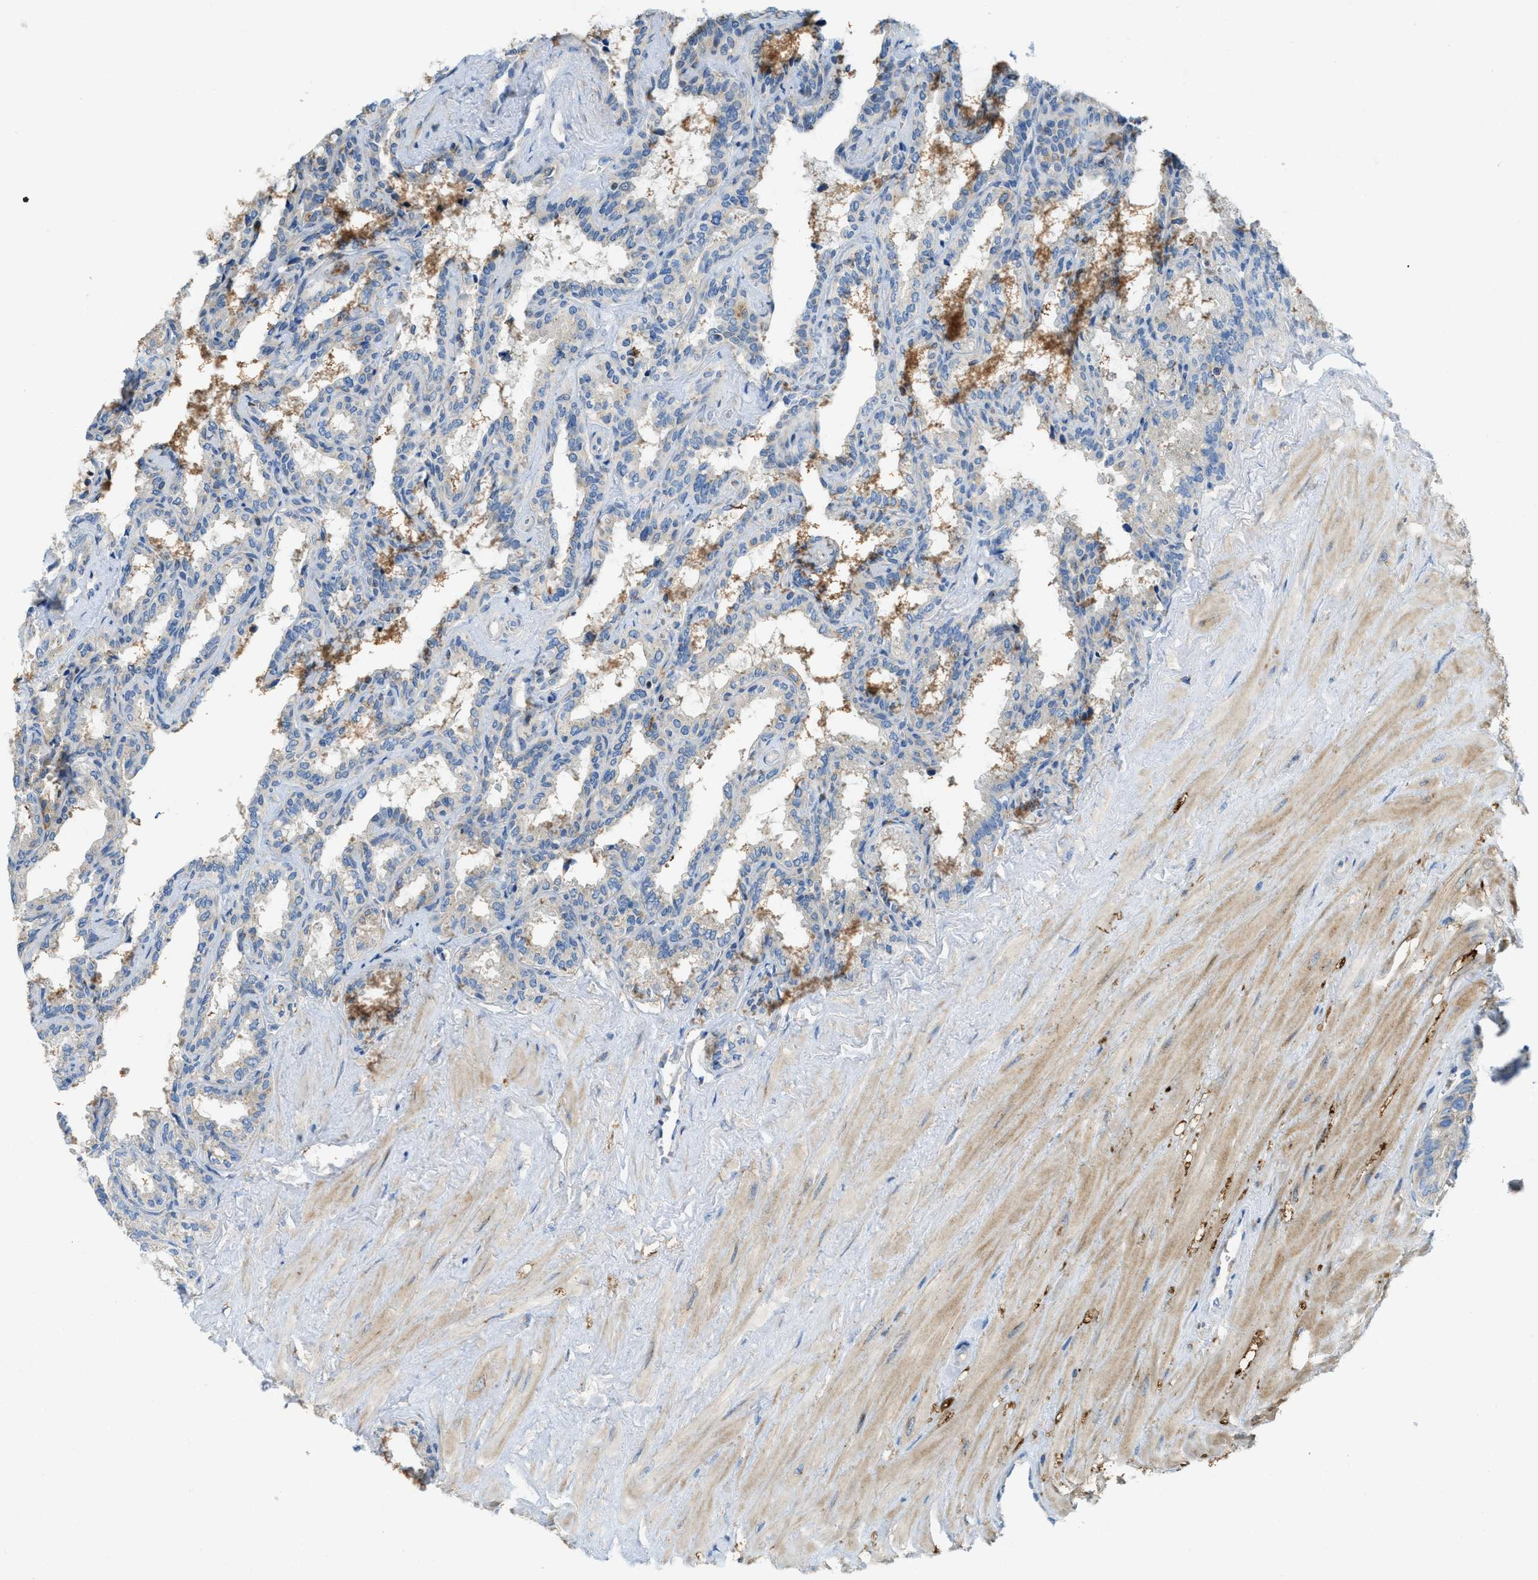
{"staining": {"intensity": "moderate", "quantity": "<25%", "location": "cytoplasmic/membranous"}, "tissue": "seminal vesicle", "cell_type": "Glandular cells", "image_type": "normal", "snomed": [{"axis": "morphology", "description": "Normal tissue, NOS"}, {"axis": "topography", "description": "Seminal veicle"}], "caption": "IHC (DAB) staining of normal human seminal vesicle shows moderate cytoplasmic/membranous protein positivity in about <25% of glandular cells. Using DAB (brown) and hematoxylin (blue) stains, captured at high magnification using brightfield microscopy.", "gene": "RFFL", "patient": {"sex": "male", "age": 46}}